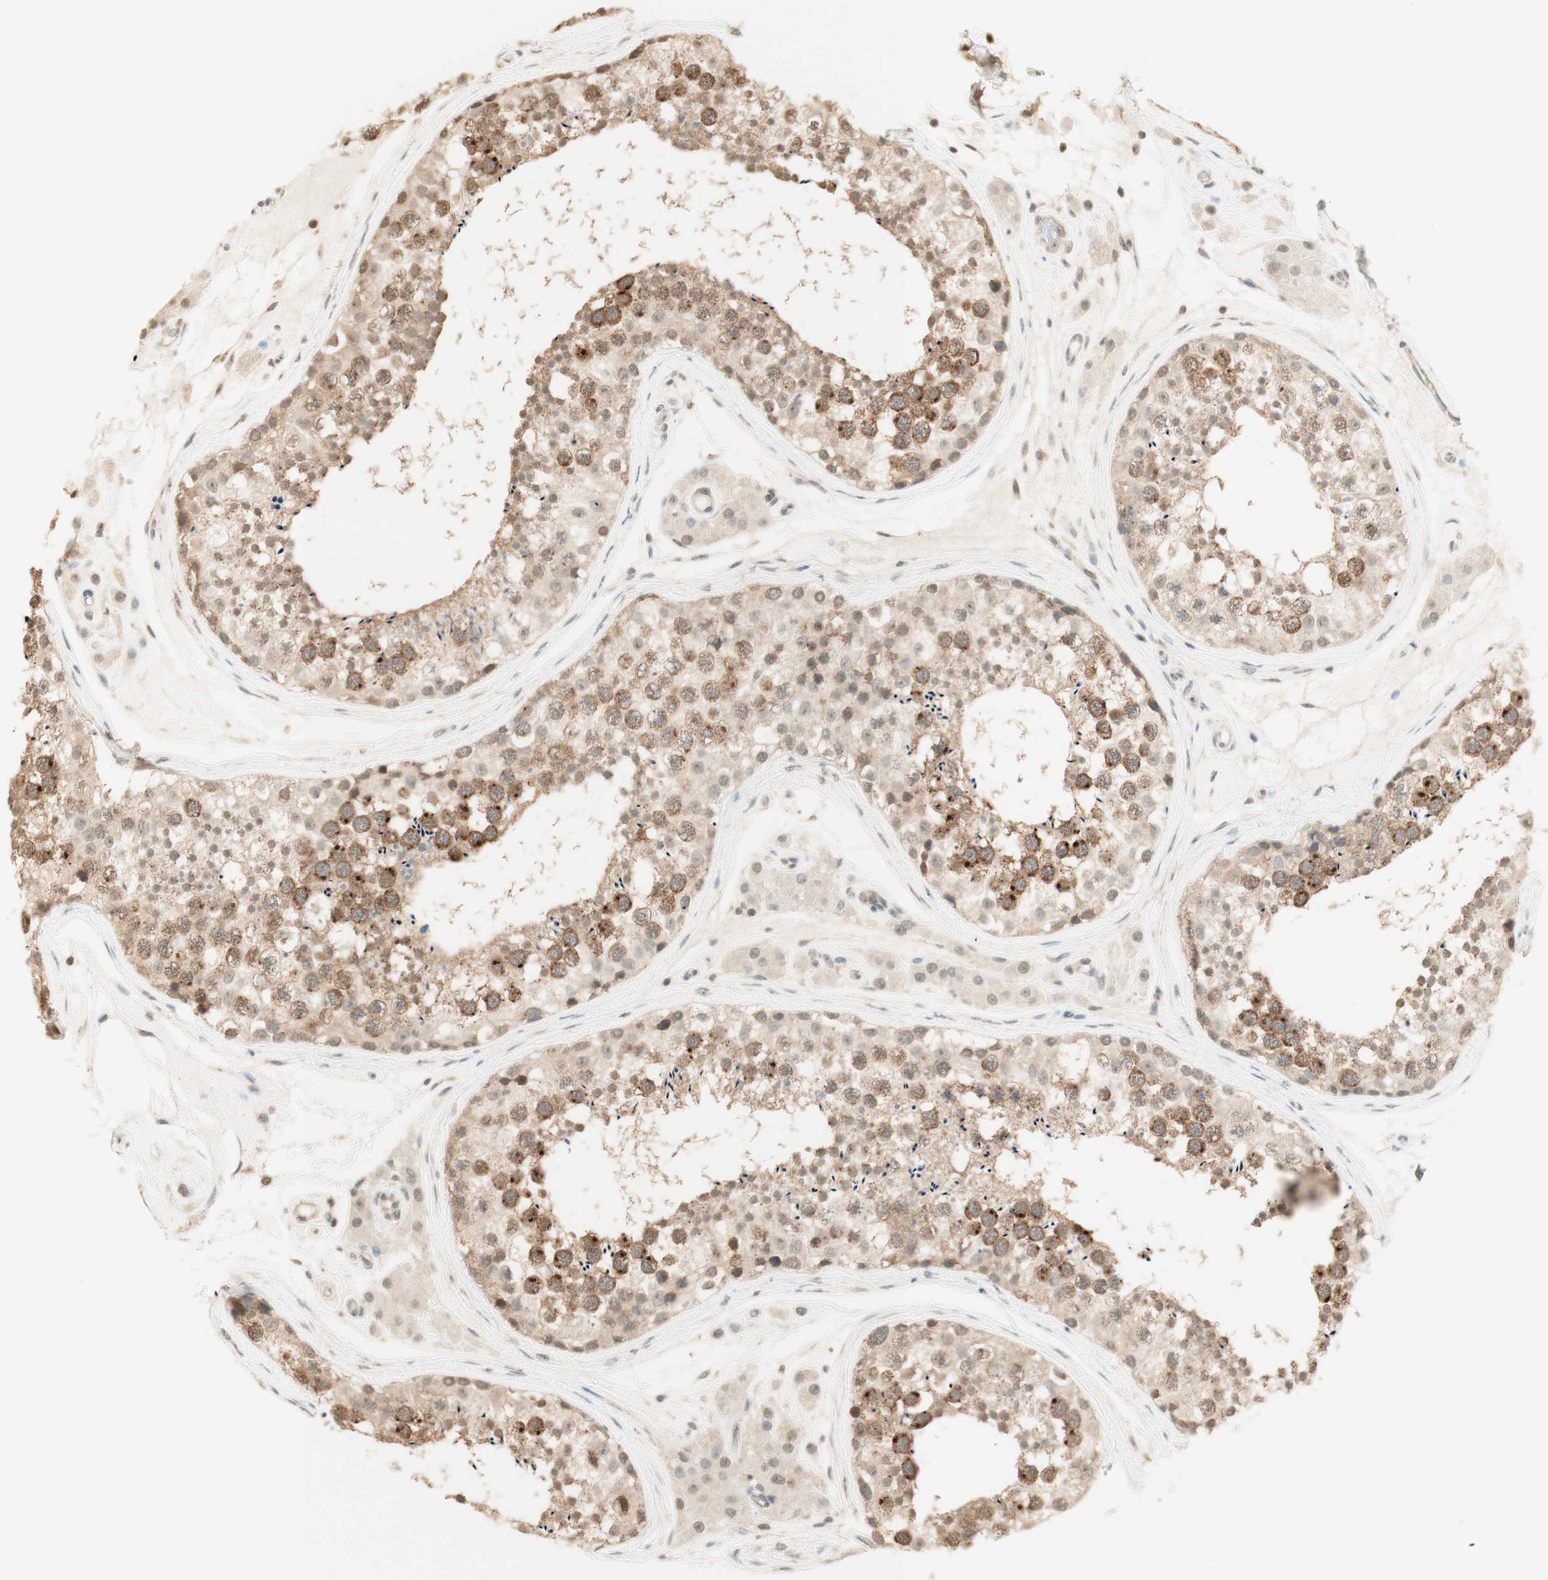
{"staining": {"intensity": "moderate", "quantity": "25%-75%", "location": "cytoplasmic/membranous"}, "tissue": "testis", "cell_type": "Cells in seminiferous ducts", "image_type": "normal", "snomed": [{"axis": "morphology", "description": "Normal tissue, NOS"}, {"axis": "topography", "description": "Testis"}], "caption": "Brown immunohistochemical staining in unremarkable testis shows moderate cytoplasmic/membranous staining in approximately 25%-75% of cells in seminiferous ducts. Ihc stains the protein in brown and the nuclei are stained blue.", "gene": "SPINT2", "patient": {"sex": "male", "age": 46}}